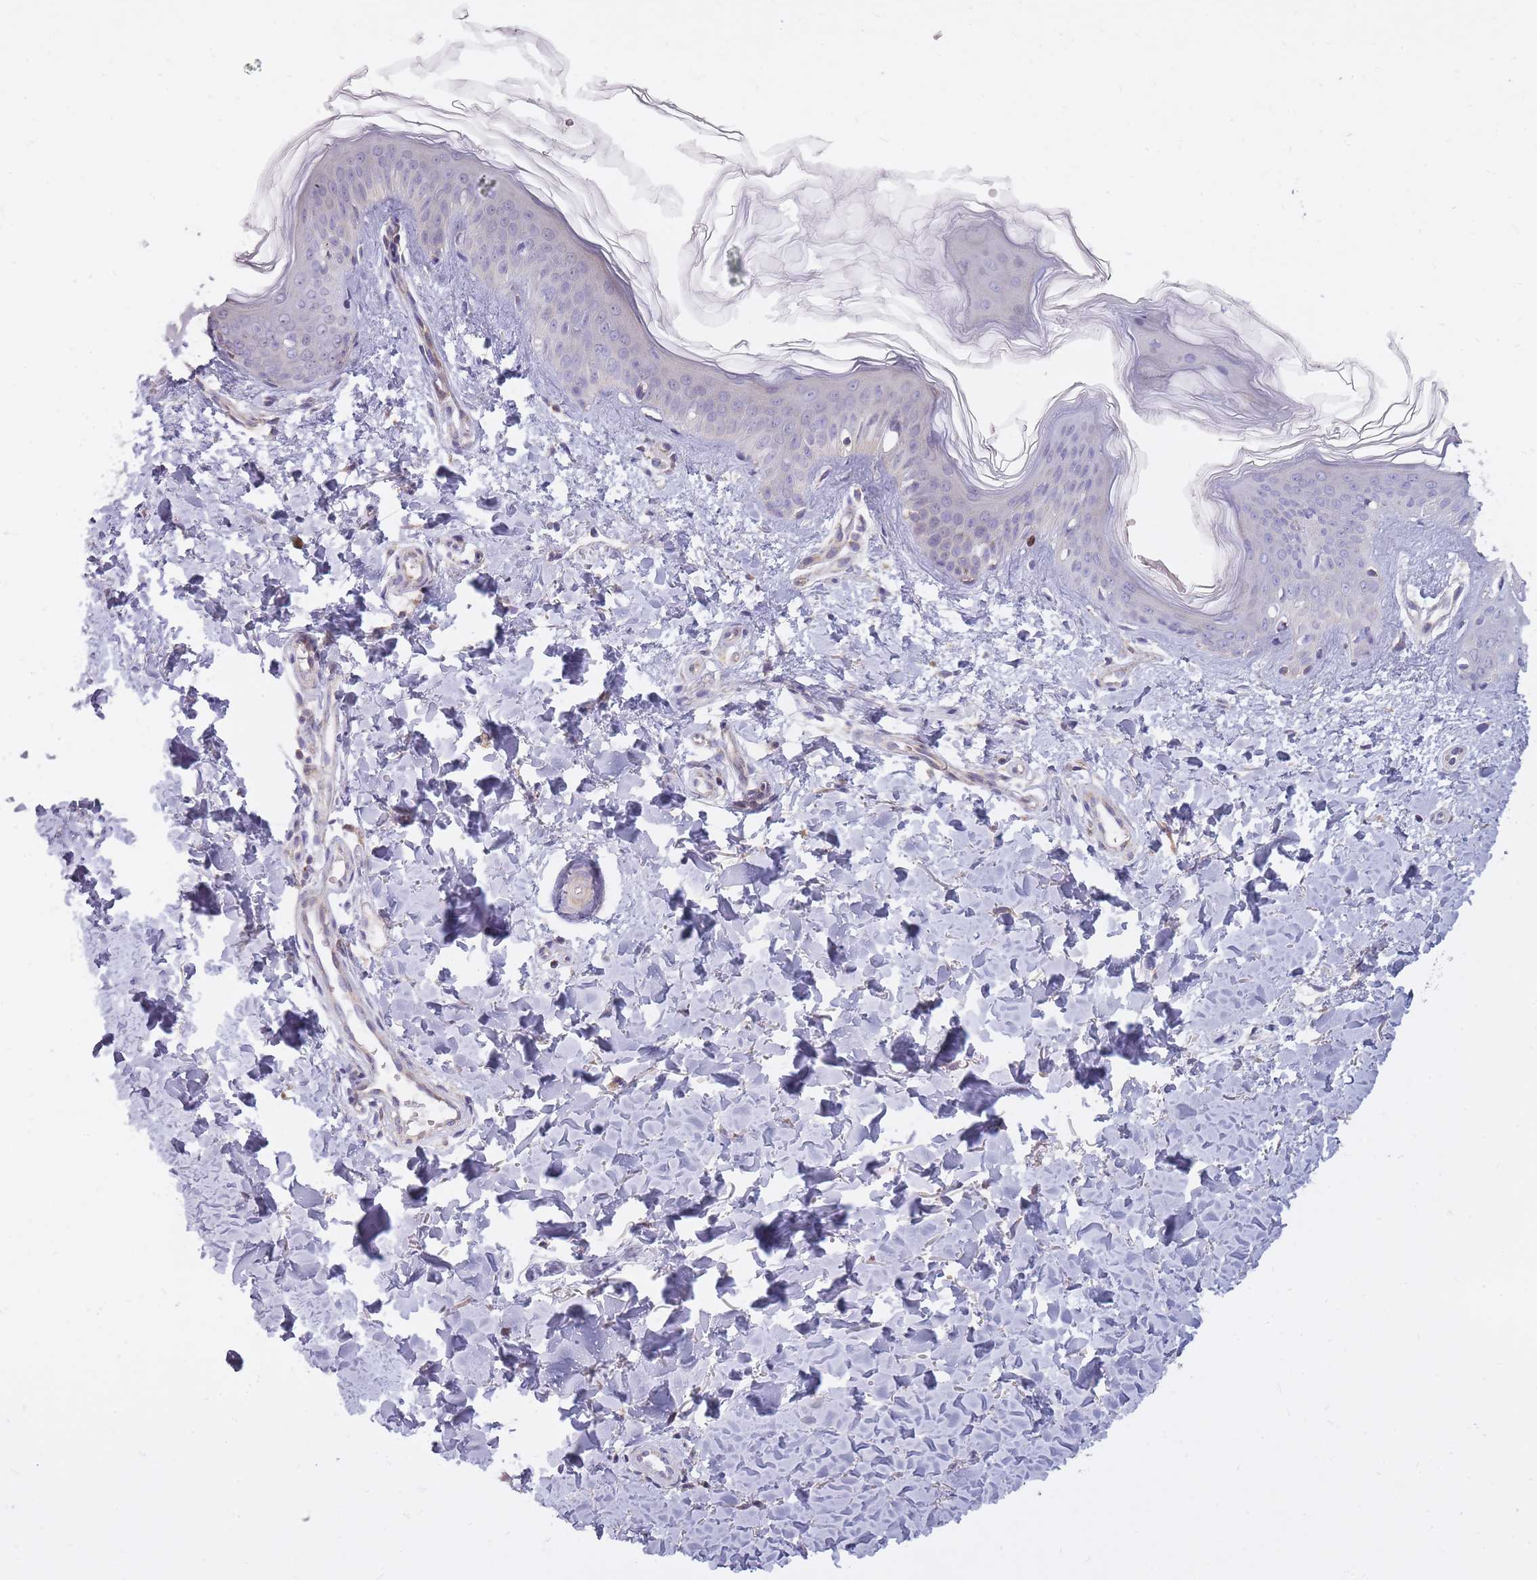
{"staining": {"intensity": "moderate", "quantity": "<25%", "location": "cytoplasmic/membranous"}, "tissue": "skin", "cell_type": "Fibroblasts", "image_type": "normal", "snomed": [{"axis": "morphology", "description": "Normal tissue, NOS"}, {"axis": "topography", "description": "Skin"}], "caption": "Skin stained with a brown dye demonstrates moderate cytoplasmic/membranous positive expression in approximately <25% of fibroblasts.", "gene": "ALKBH4", "patient": {"sex": "female", "age": 41}}